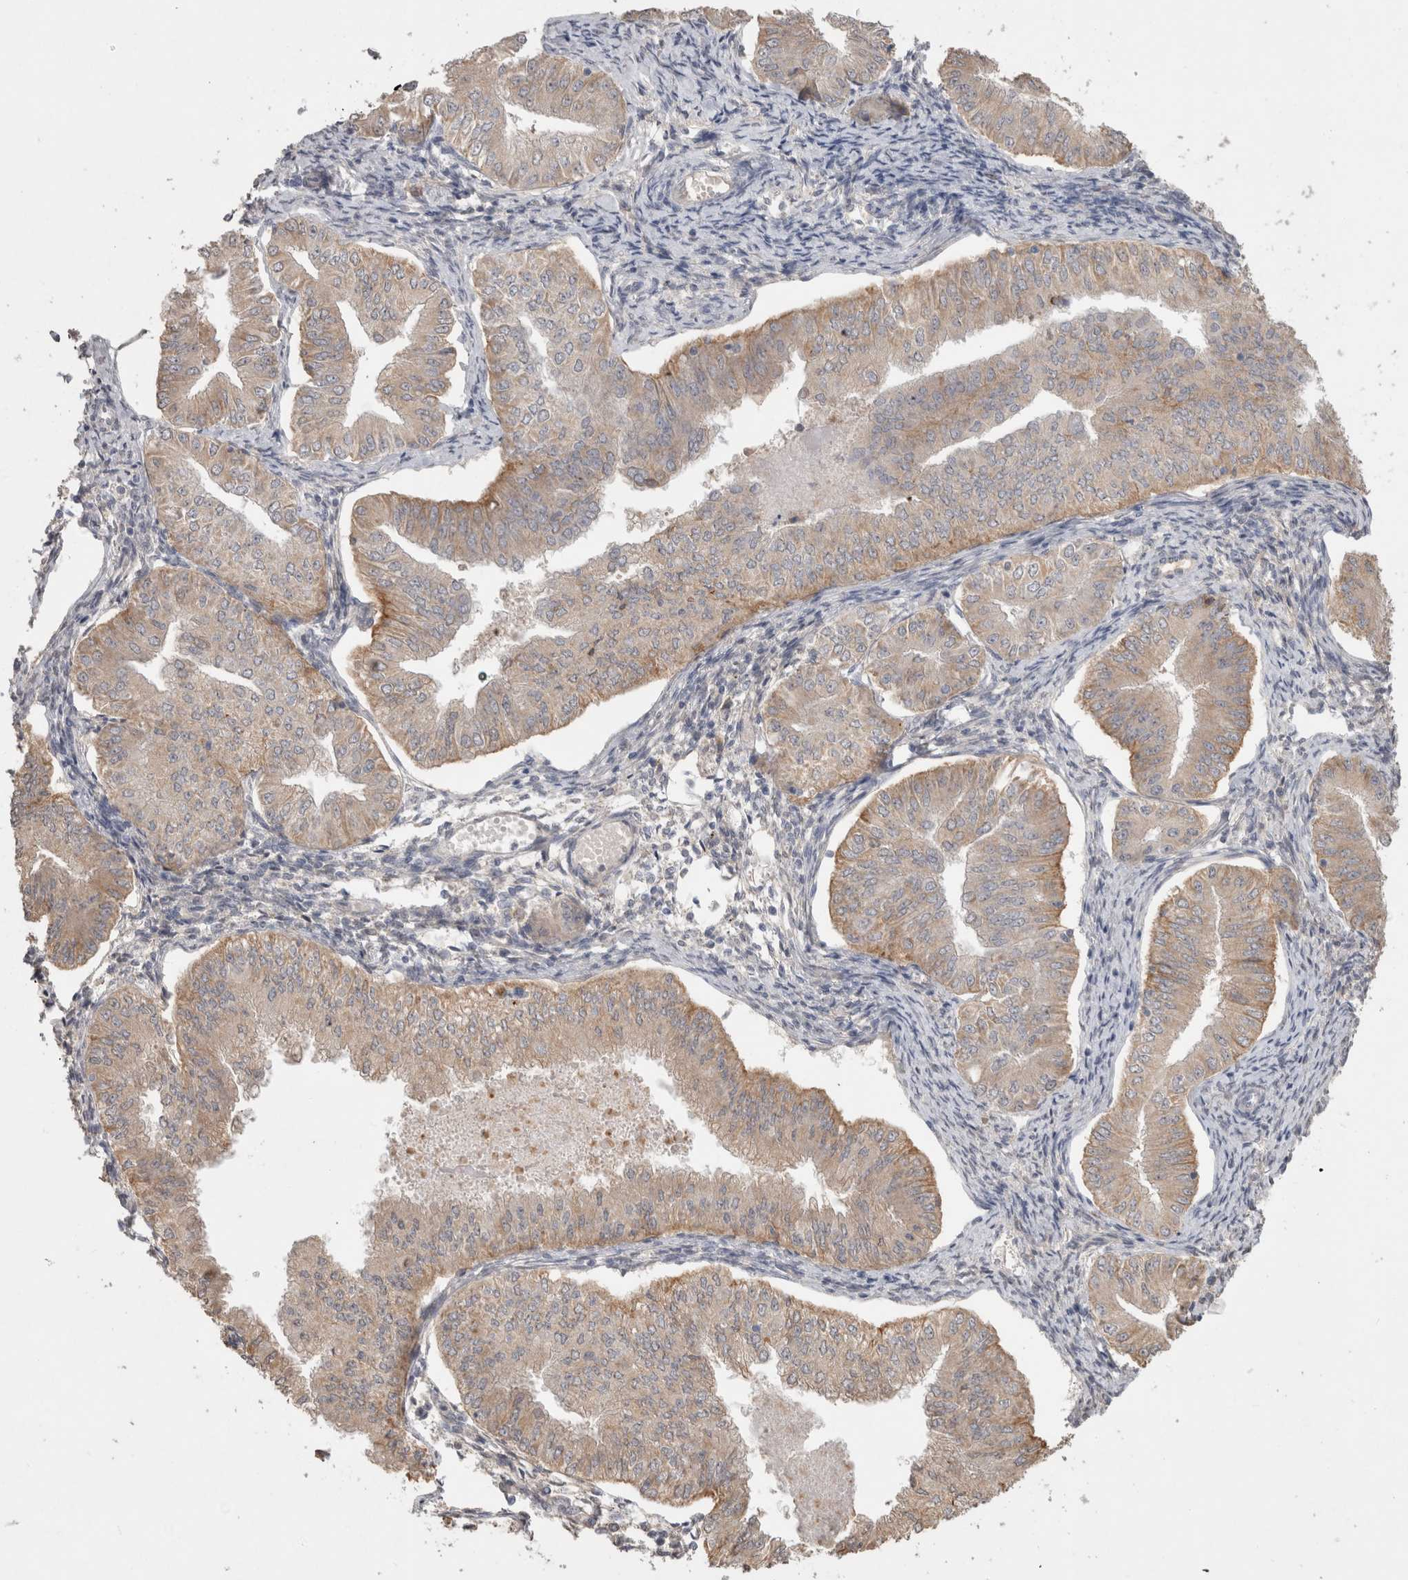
{"staining": {"intensity": "weak", "quantity": ">75%", "location": "cytoplasmic/membranous"}, "tissue": "endometrial cancer", "cell_type": "Tumor cells", "image_type": "cancer", "snomed": [{"axis": "morphology", "description": "Normal tissue, NOS"}, {"axis": "morphology", "description": "Adenocarcinoma, NOS"}, {"axis": "topography", "description": "Endometrium"}], "caption": "A low amount of weak cytoplasmic/membranous positivity is identified in about >75% of tumor cells in endometrial adenocarcinoma tissue.", "gene": "NAALADL2", "patient": {"sex": "female", "age": 53}}